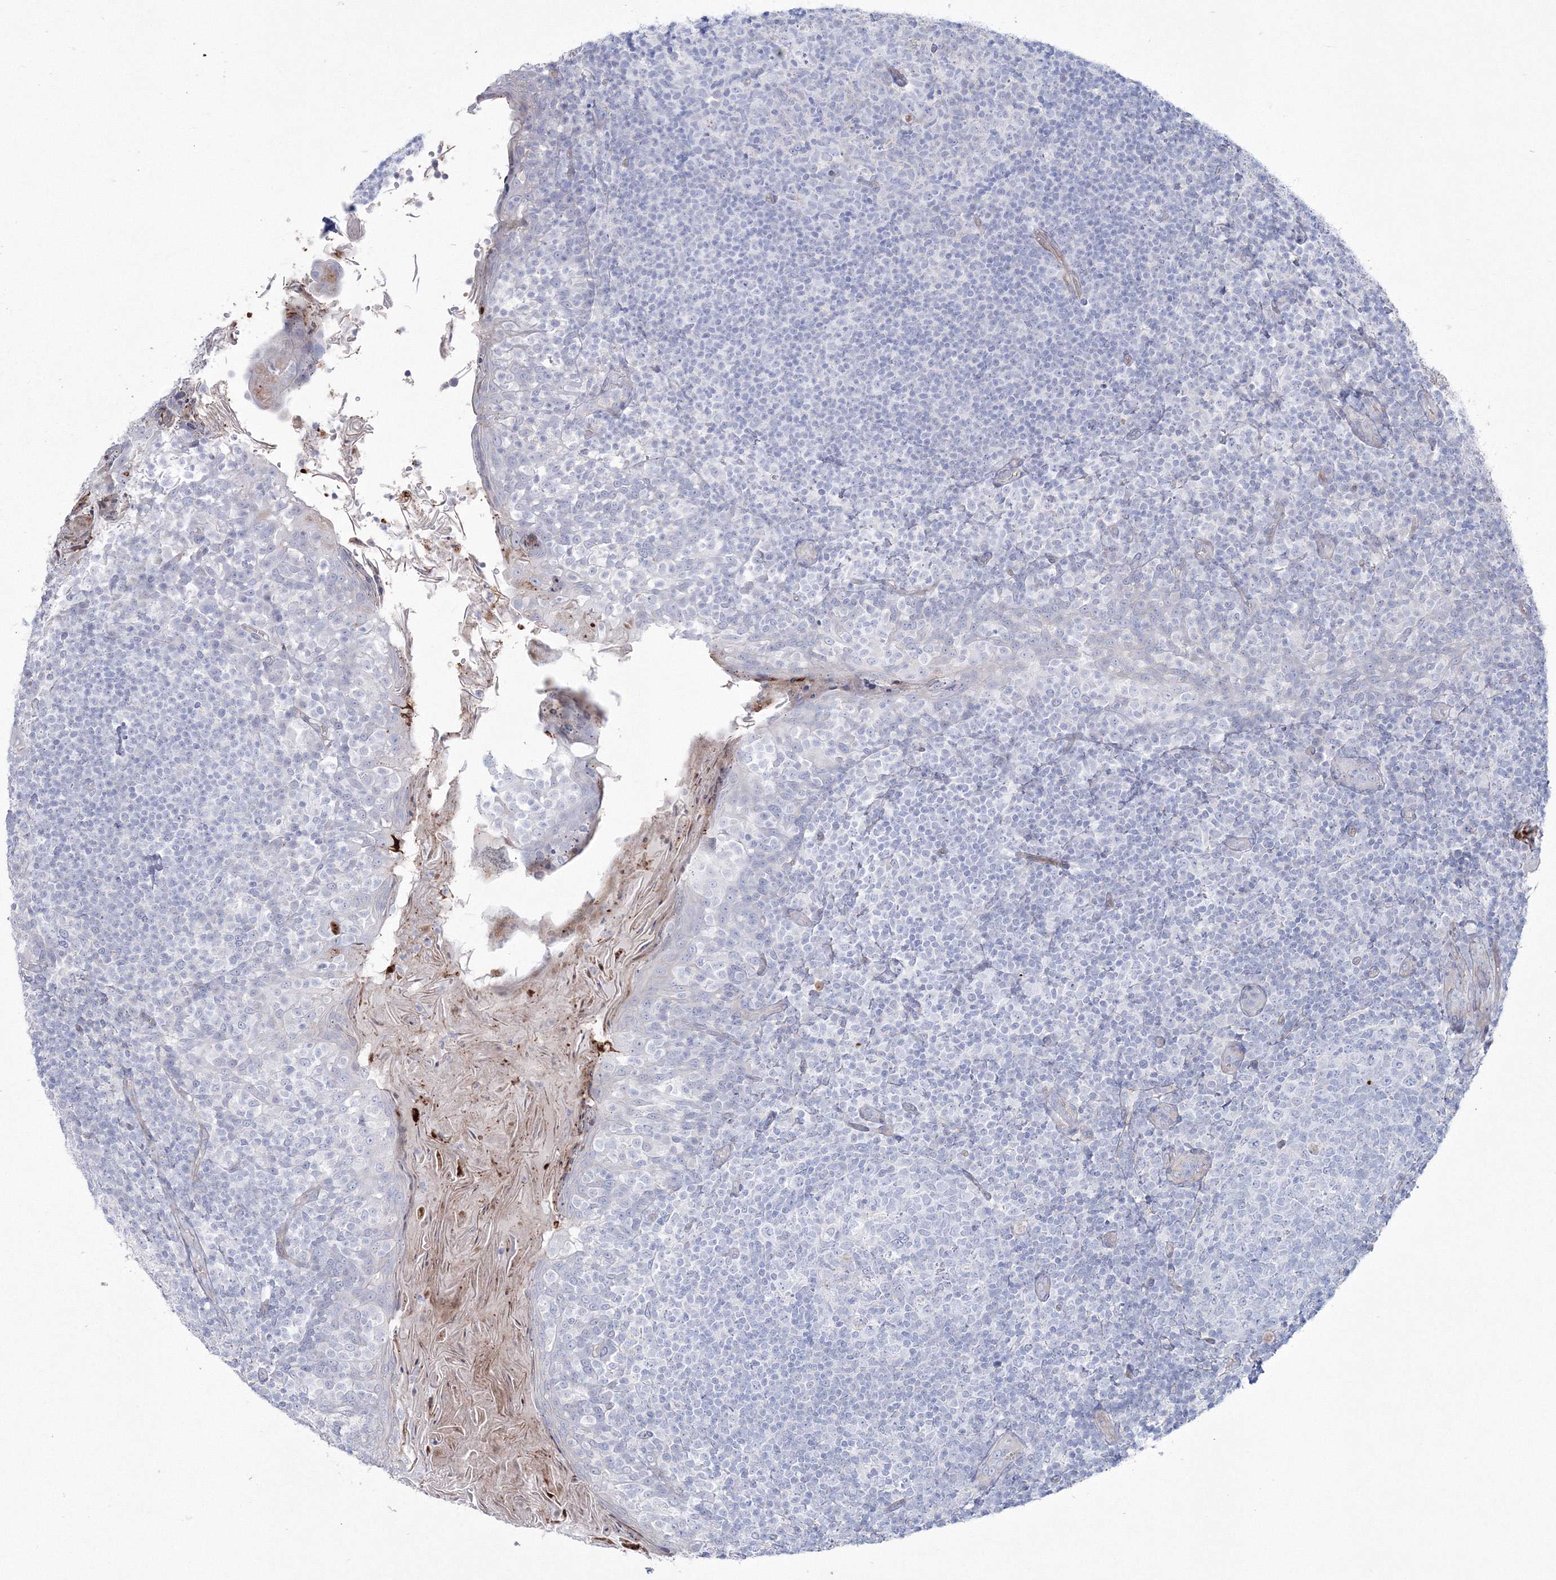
{"staining": {"intensity": "negative", "quantity": "none", "location": "none"}, "tissue": "tonsil", "cell_type": "Germinal center cells", "image_type": "normal", "snomed": [{"axis": "morphology", "description": "Normal tissue, NOS"}, {"axis": "topography", "description": "Tonsil"}], "caption": "Germinal center cells show no significant protein staining in unremarkable tonsil.", "gene": "HYAL2", "patient": {"sex": "female", "age": 19}}